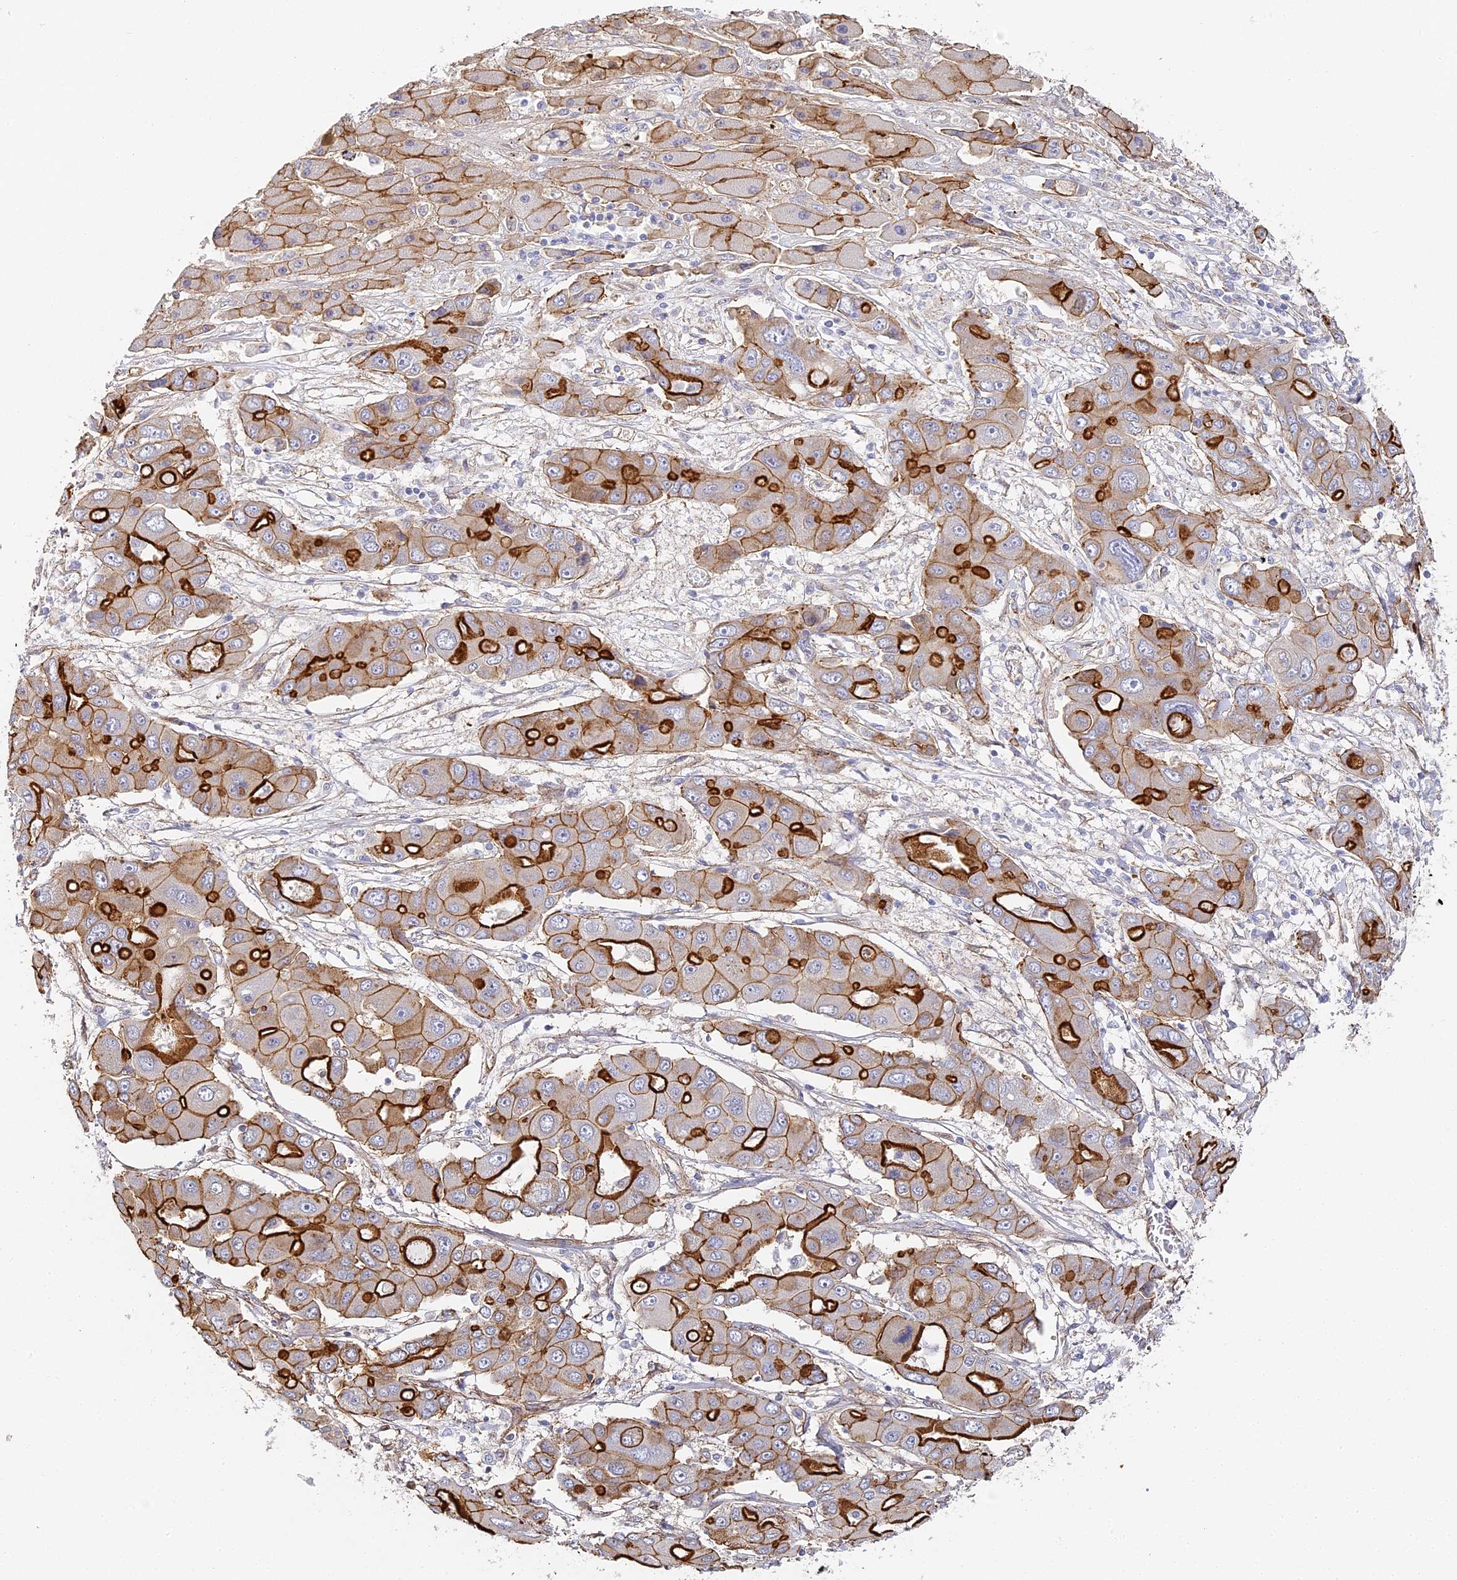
{"staining": {"intensity": "strong", "quantity": "25%-75%", "location": "cytoplasmic/membranous"}, "tissue": "liver cancer", "cell_type": "Tumor cells", "image_type": "cancer", "snomed": [{"axis": "morphology", "description": "Cholangiocarcinoma"}, {"axis": "topography", "description": "Liver"}], "caption": "The photomicrograph exhibits a brown stain indicating the presence of a protein in the cytoplasmic/membranous of tumor cells in liver cancer.", "gene": "CCDC30", "patient": {"sex": "male", "age": 67}}